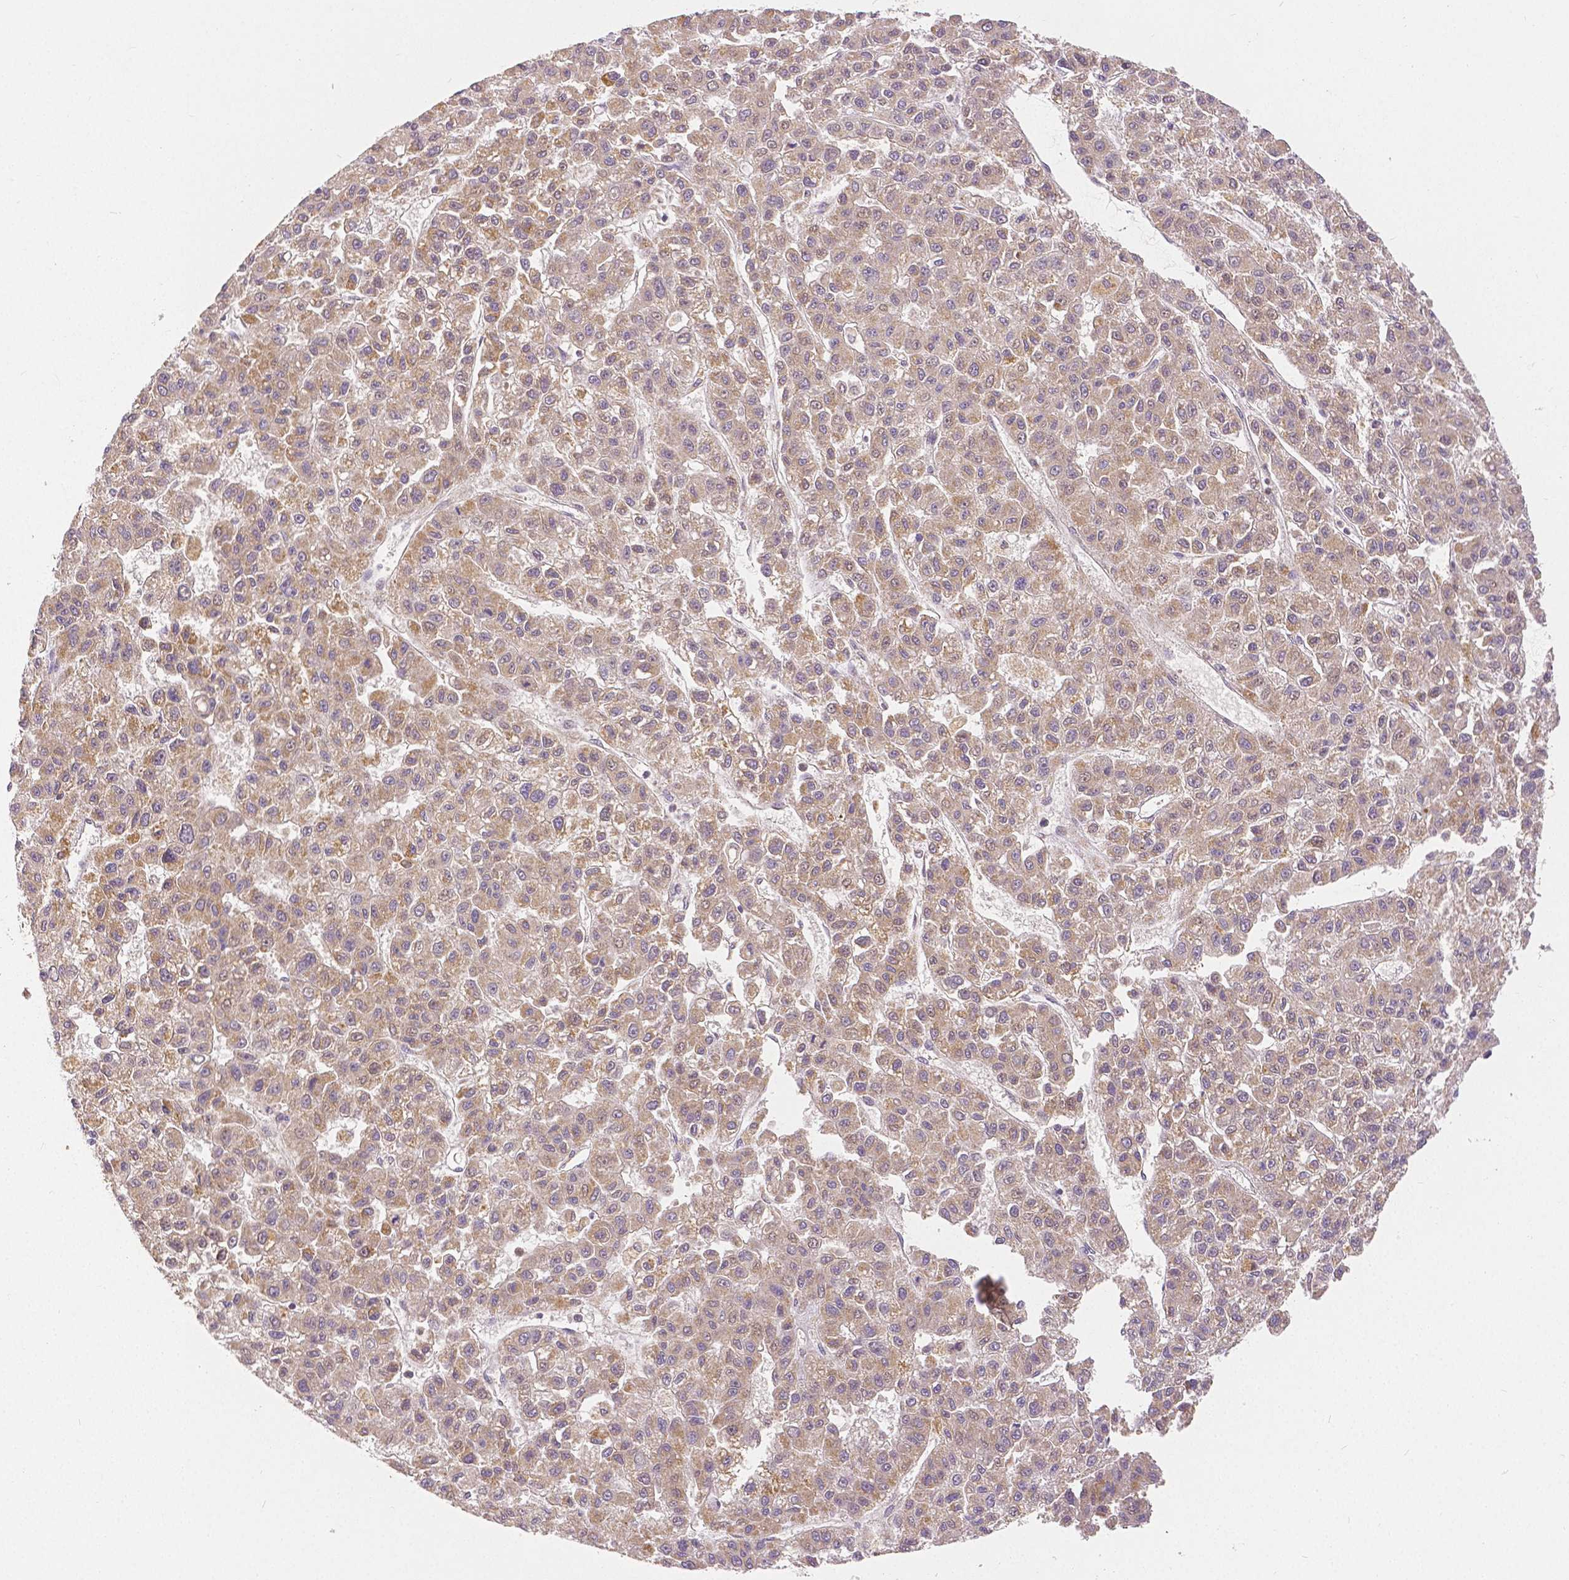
{"staining": {"intensity": "weak", "quantity": "25%-75%", "location": "cytoplasmic/membranous"}, "tissue": "liver cancer", "cell_type": "Tumor cells", "image_type": "cancer", "snomed": [{"axis": "morphology", "description": "Carcinoma, Hepatocellular, NOS"}, {"axis": "topography", "description": "Liver"}], "caption": "Immunohistochemical staining of hepatocellular carcinoma (liver) reveals weak cytoplasmic/membranous protein positivity in approximately 25%-75% of tumor cells.", "gene": "RHOT1", "patient": {"sex": "male", "age": 70}}